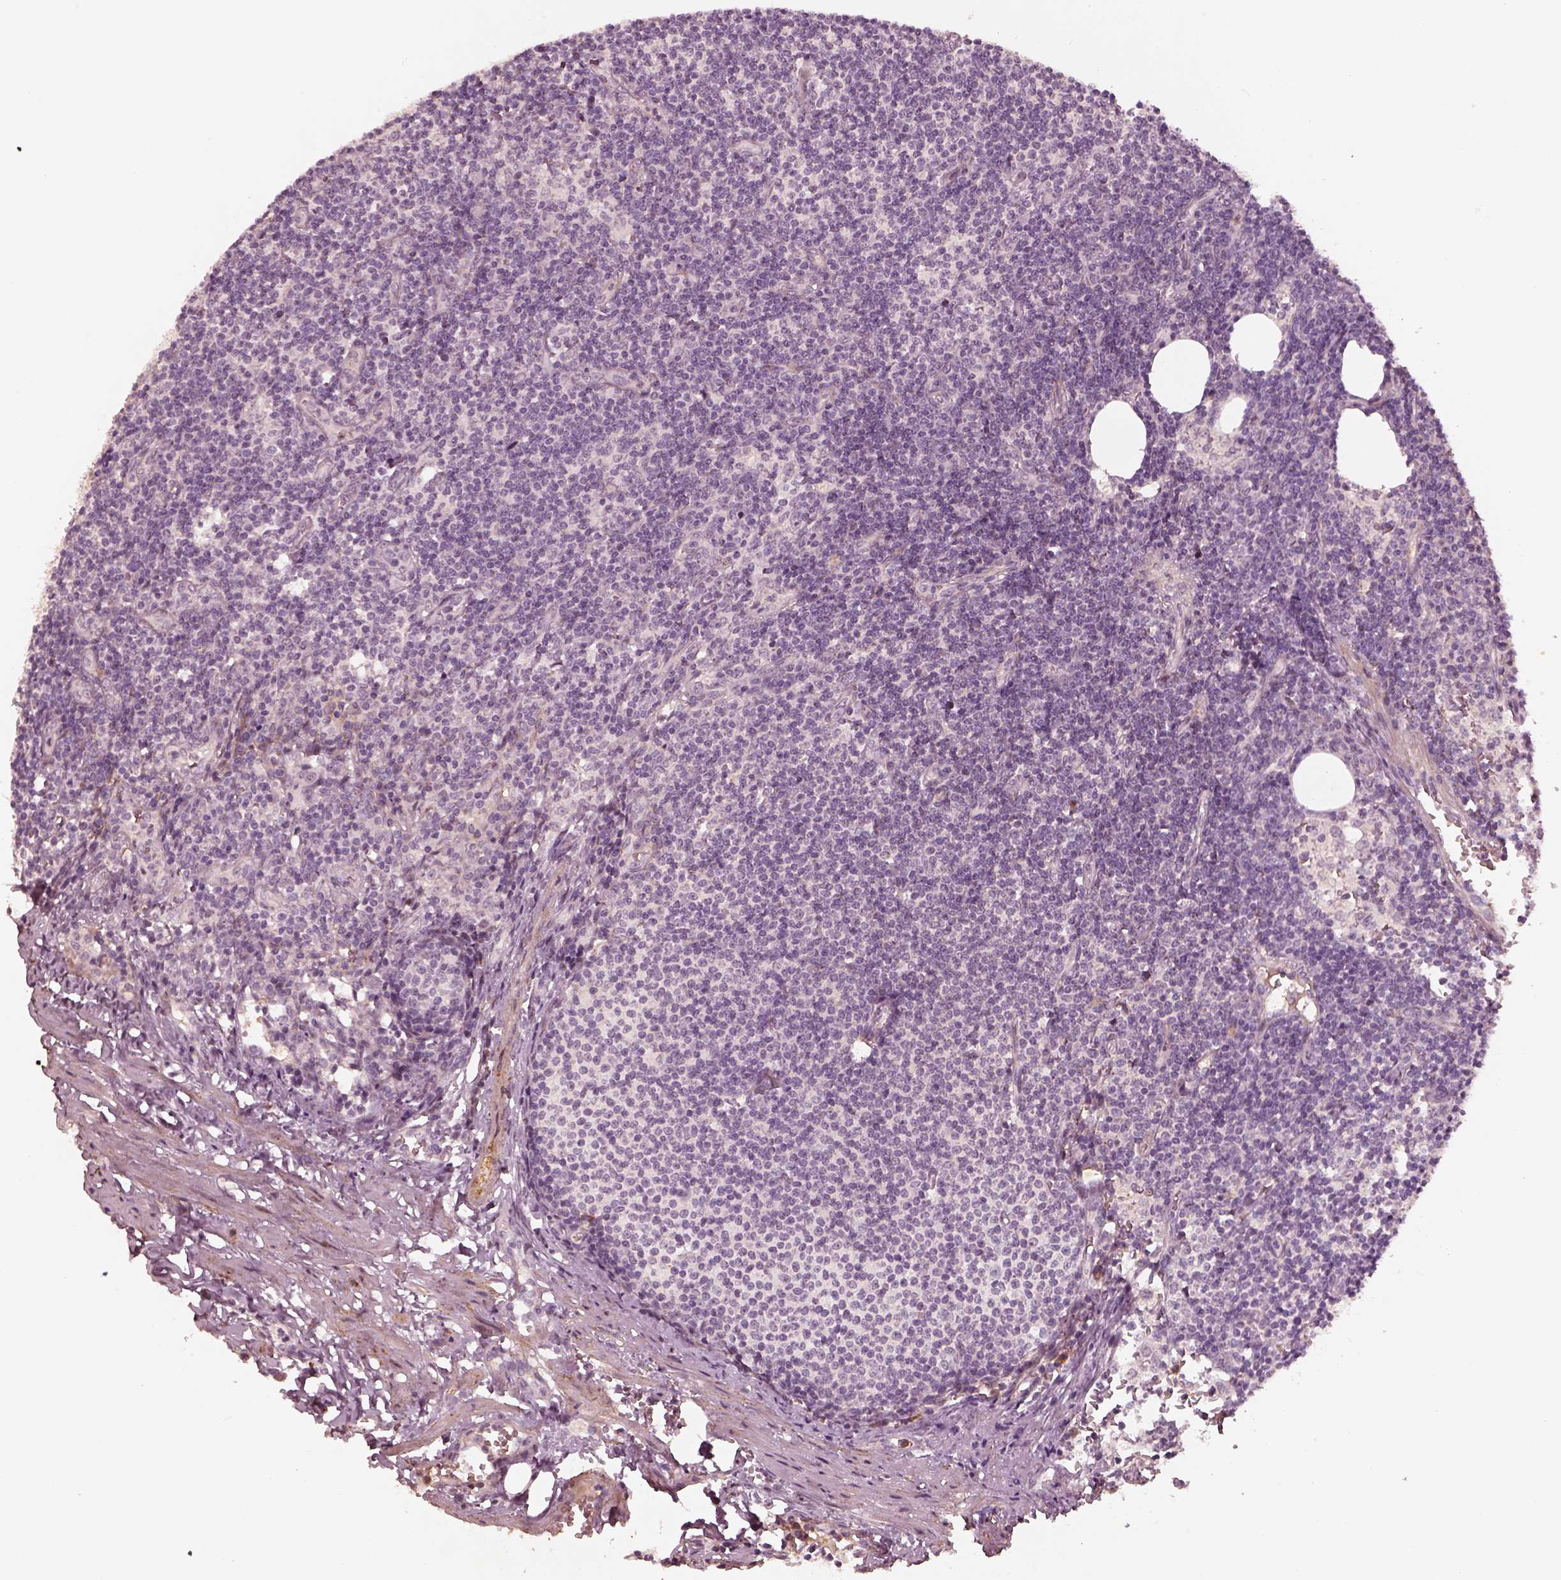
{"staining": {"intensity": "negative", "quantity": "none", "location": "none"}, "tissue": "lymph node", "cell_type": "Germinal center cells", "image_type": "normal", "snomed": [{"axis": "morphology", "description": "Normal tissue, NOS"}, {"axis": "topography", "description": "Lymph node"}], "caption": "Immunohistochemical staining of normal human lymph node reveals no significant staining in germinal center cells.", "gene": "MADCAM1", "patient": {"sex": "female", "age": 50}}